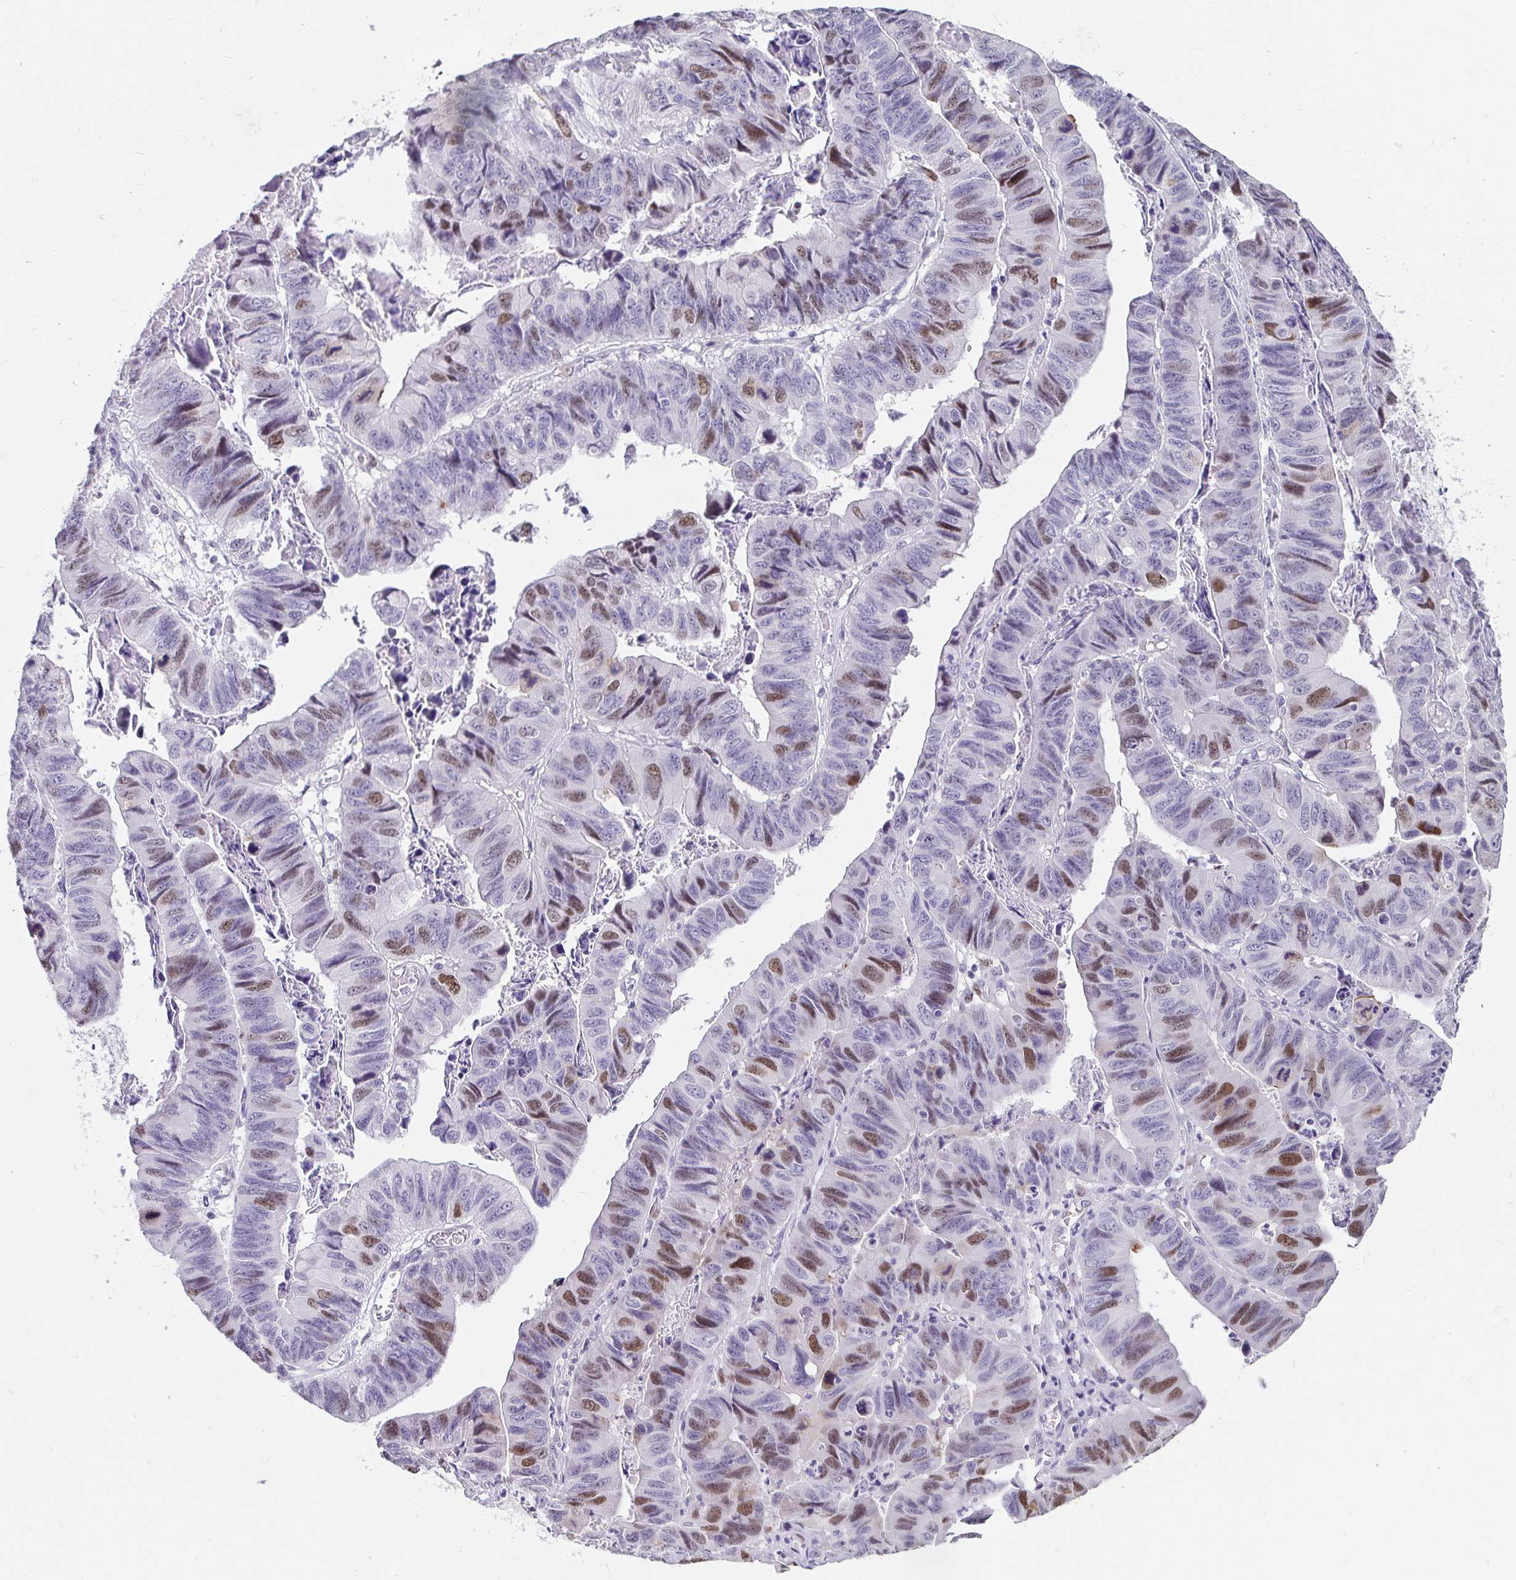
{"staining": {"intensity": "moderate", "quantity": "25%-75%", "location": "nuclear"}, "tissue": "stomach cancer", "cell_type": "Tumor cells", "image_type": "cancer", "snomed": [{"axis": "morphology", "description": "Adenocarcinoma, NOS"}, {"axis": "topography", "description": "Stomach, lower"}], "caption": "A photomicrograph of stomach cancer stained for a protein displays moderate nuclear brown staining in tumor cells.", "gene": "ANLN", "patient": {"sex": "male", "age": 77}}